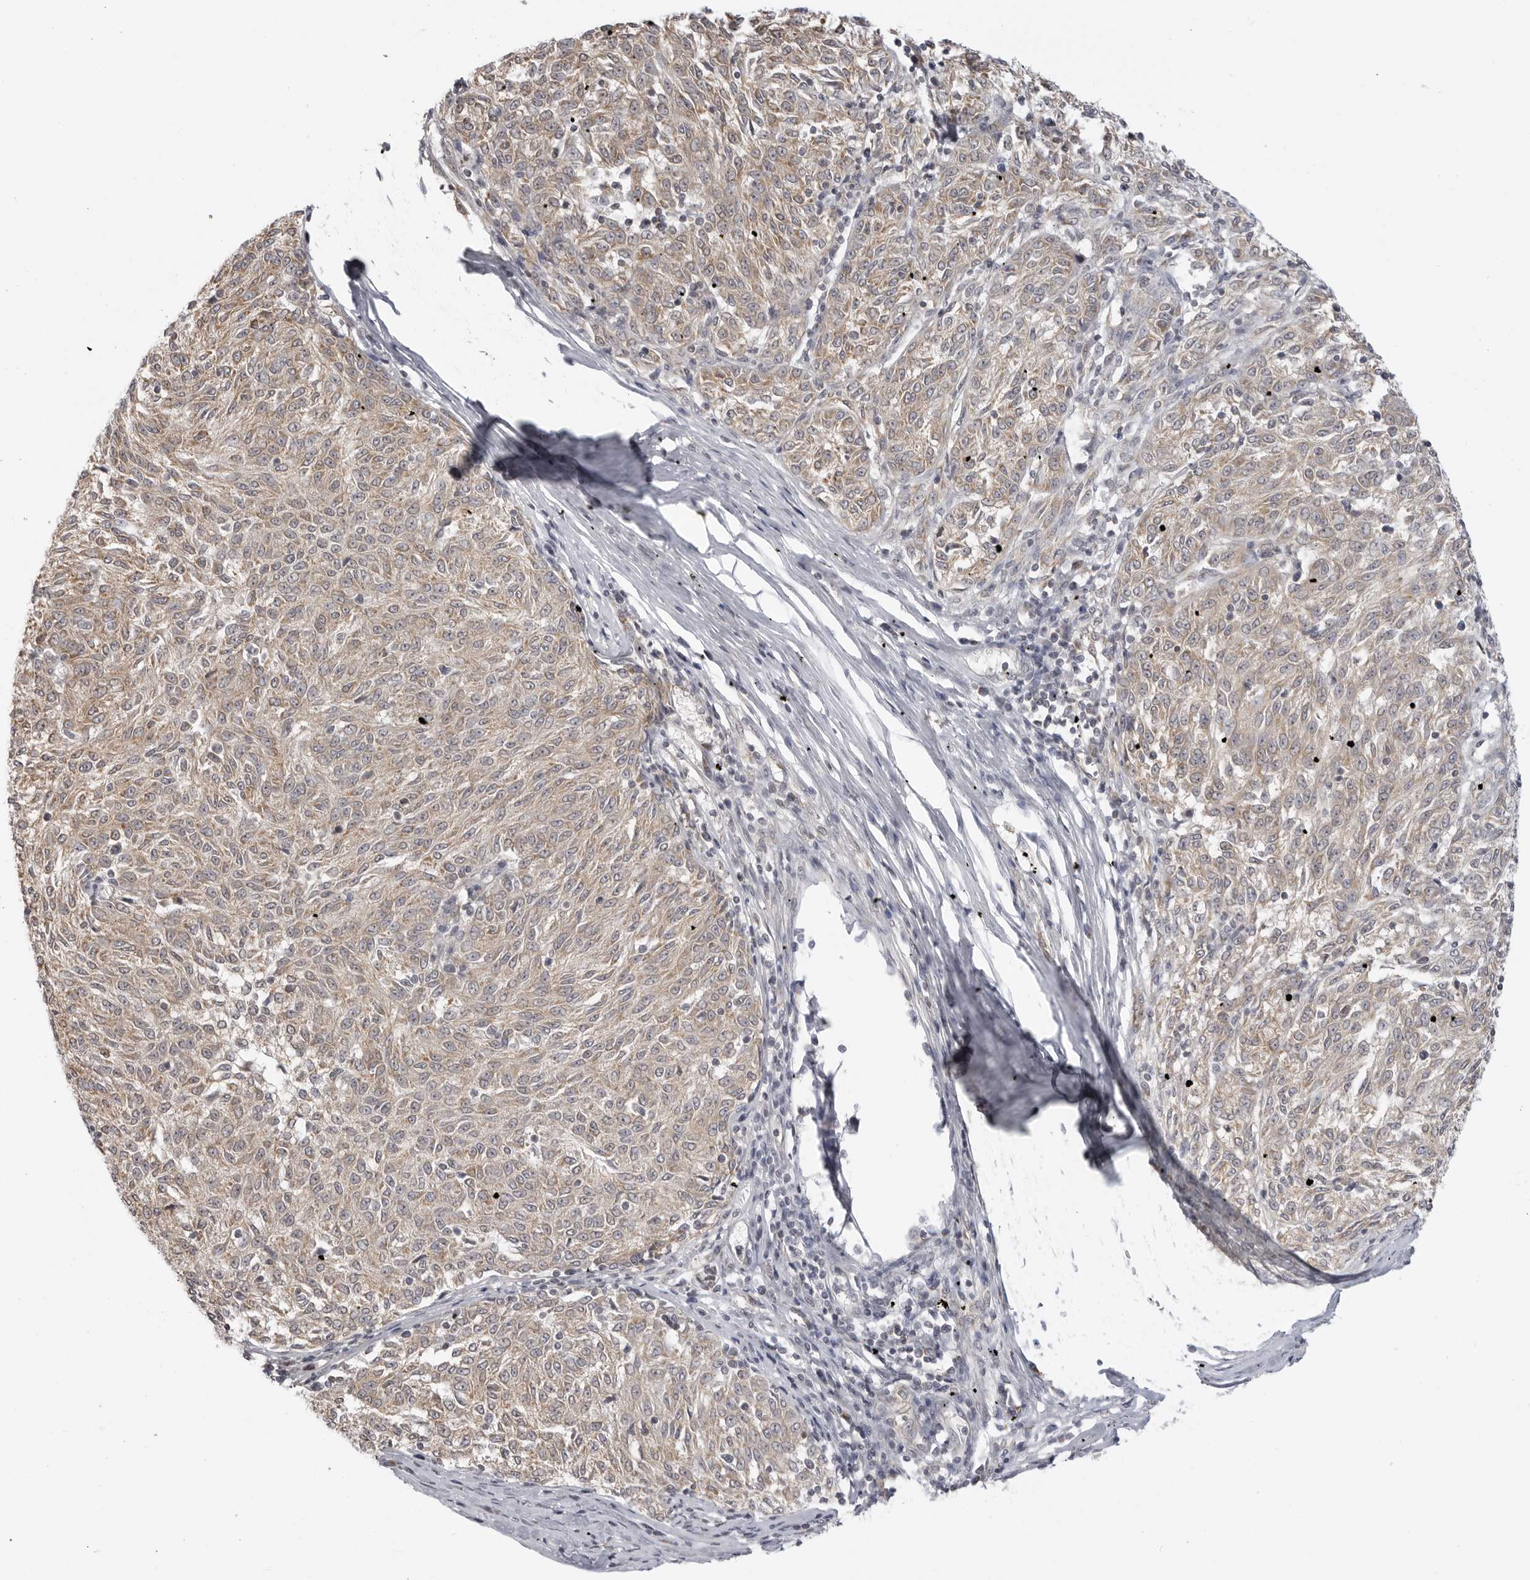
{"staining": {"intensity": "weak", "quantity": ">75%", "location": "cytoplasmic/membranous"}, "tissue": "melanoma", "cell_type": "Tumor cells", "image_type": "cancer", "snomed": [{"axis": "morphology", "description": "Malignant melanoma, NOS"}, {"axis": "topography", "description": "Skin"}], "caption": "An image of melanoma stained for a protein shows weak cytoplasmic/membranous brown staining in tumor cells.", "gene": "MAP7D1", "patient": {"sex": "female", "age": 72}}